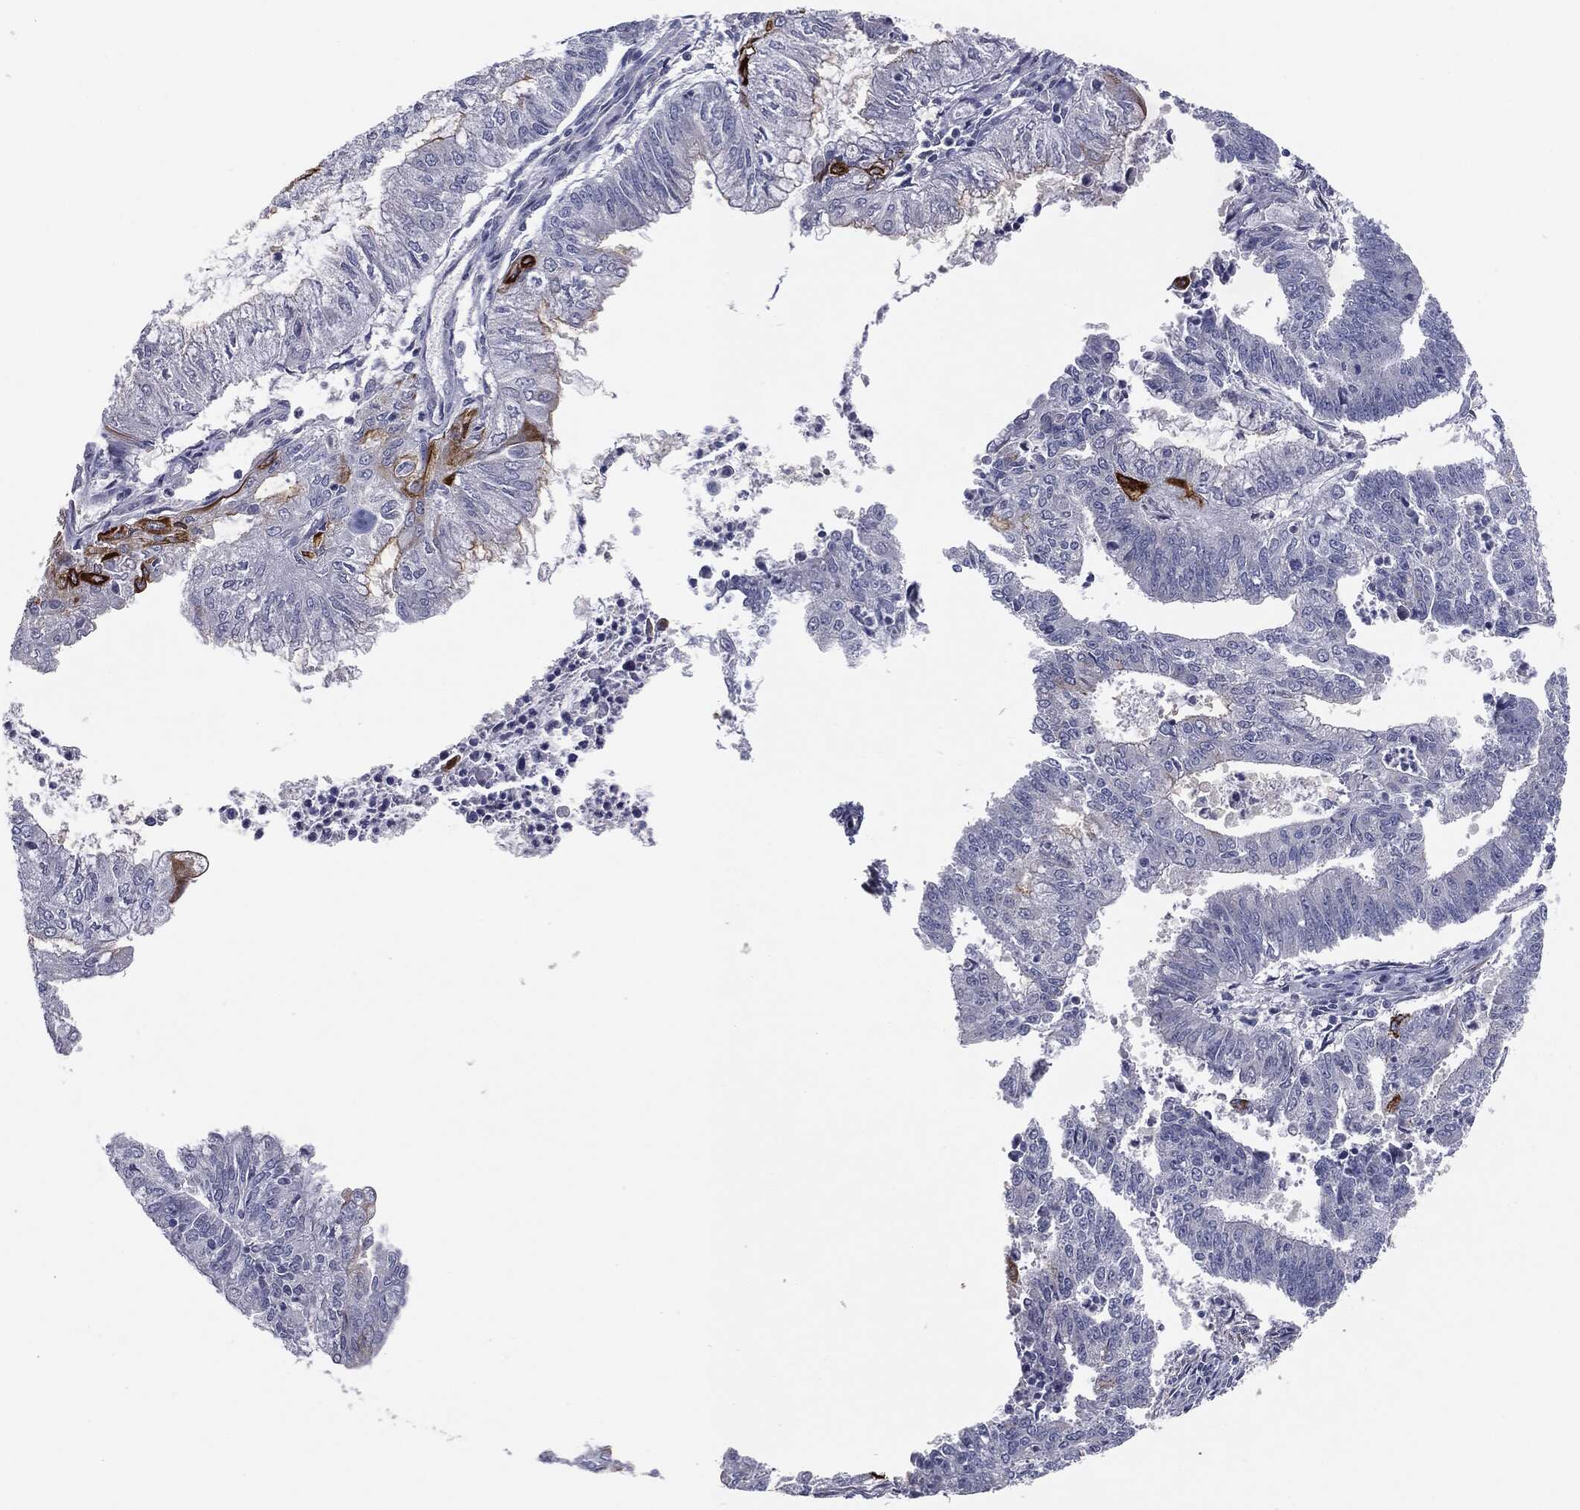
{"staining": {"intensity": "negative", "quantity": "none", "location": "none"}, "tissue": "endometrial cancer", "cell_type": "Tumor cells", "image_type": "cancer", "snomed": [{"axis": "morphology", "description": "Adenocarcinoma, NOS"}, {"axis": "topography", "description": "Endometrium"}], "caption": "Adenocarcinoma (endometrial) stained for a protein using IHC demonstrates no positivity tumor cells.", "gene": "KRT5", "patient": {"sex": "female", "age": 61}}